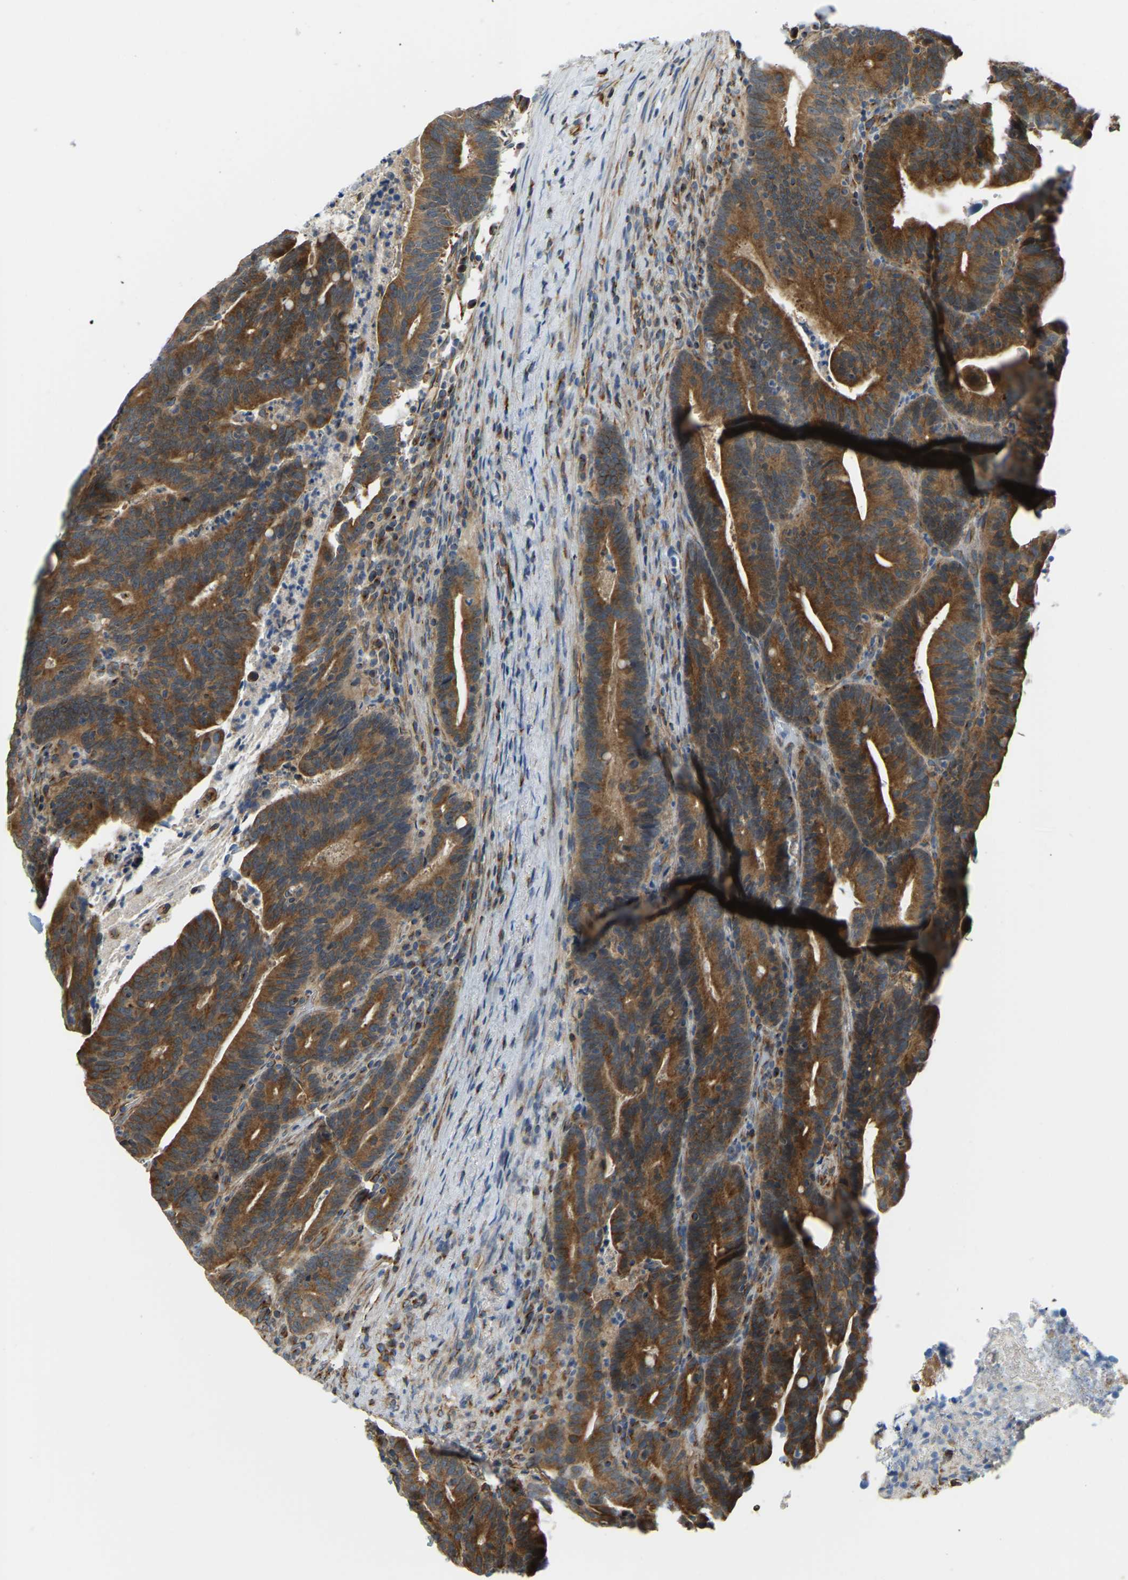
{"staining": {"intensity": "strong", "quantity": ">75%", "location": "cytoplasmic/membranous"}, "tissue": "colorectal cancer", "cell_type": "Tumor cells", "image_type": "cancer", "snomed": [{"axis": "morphology", "description": "Adenocarcinoma, NOS"}, {"axis": "topography", "description": "Colon"}], "caption": "Colorectal adenocarcinoma tissue displays strong cytoplasmic/membranous positivity in about >75% of tumor cells, visualized by immunohistochemistry. (DAB (3,3'-diaminobenzidine) = brown stain, brightfield microscopy at high magnification).", "gene": "NME8", "patient": {"sex": "female", "age": 66}}